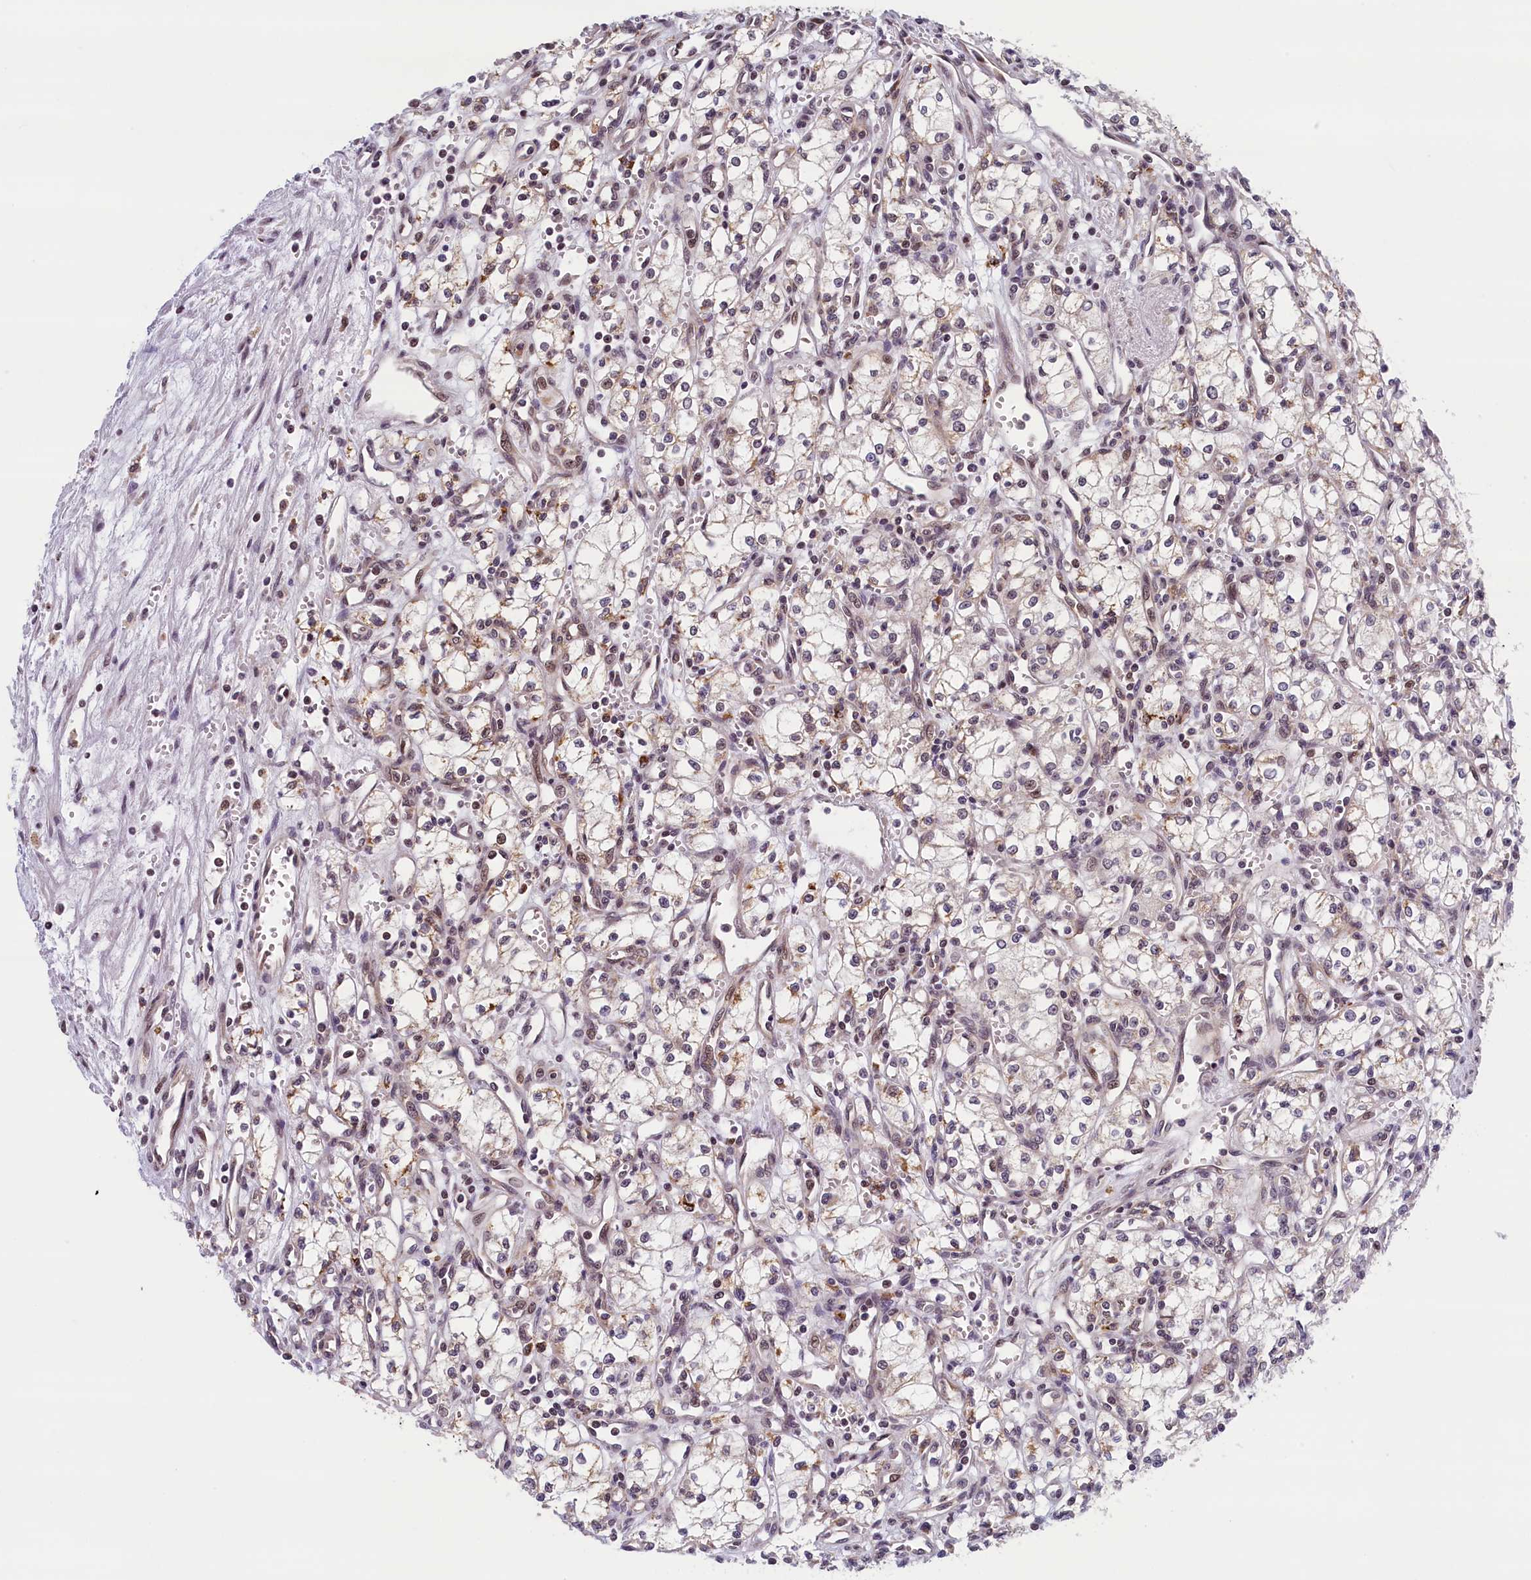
{"staining": {"intensity": "weak", "quantity": "<25%", "location": "cytoplasmic/membranous"}, "tissue": "renal cancer", "cell_type": "Tumor cells", "image_type": "cancer", "snomed": [{"axis": "morphology", "description": "Adenocarcinoma, NOS"}, {"axis": "topography", "description": "Kidney"}], "caption": "Renal cancer (adenocarcinoma) was stained to show a protein in brown. There is no significant staining in tumor cells.", "gene": "KCNK6", "patient": {"sex": "male", "age": 59}}